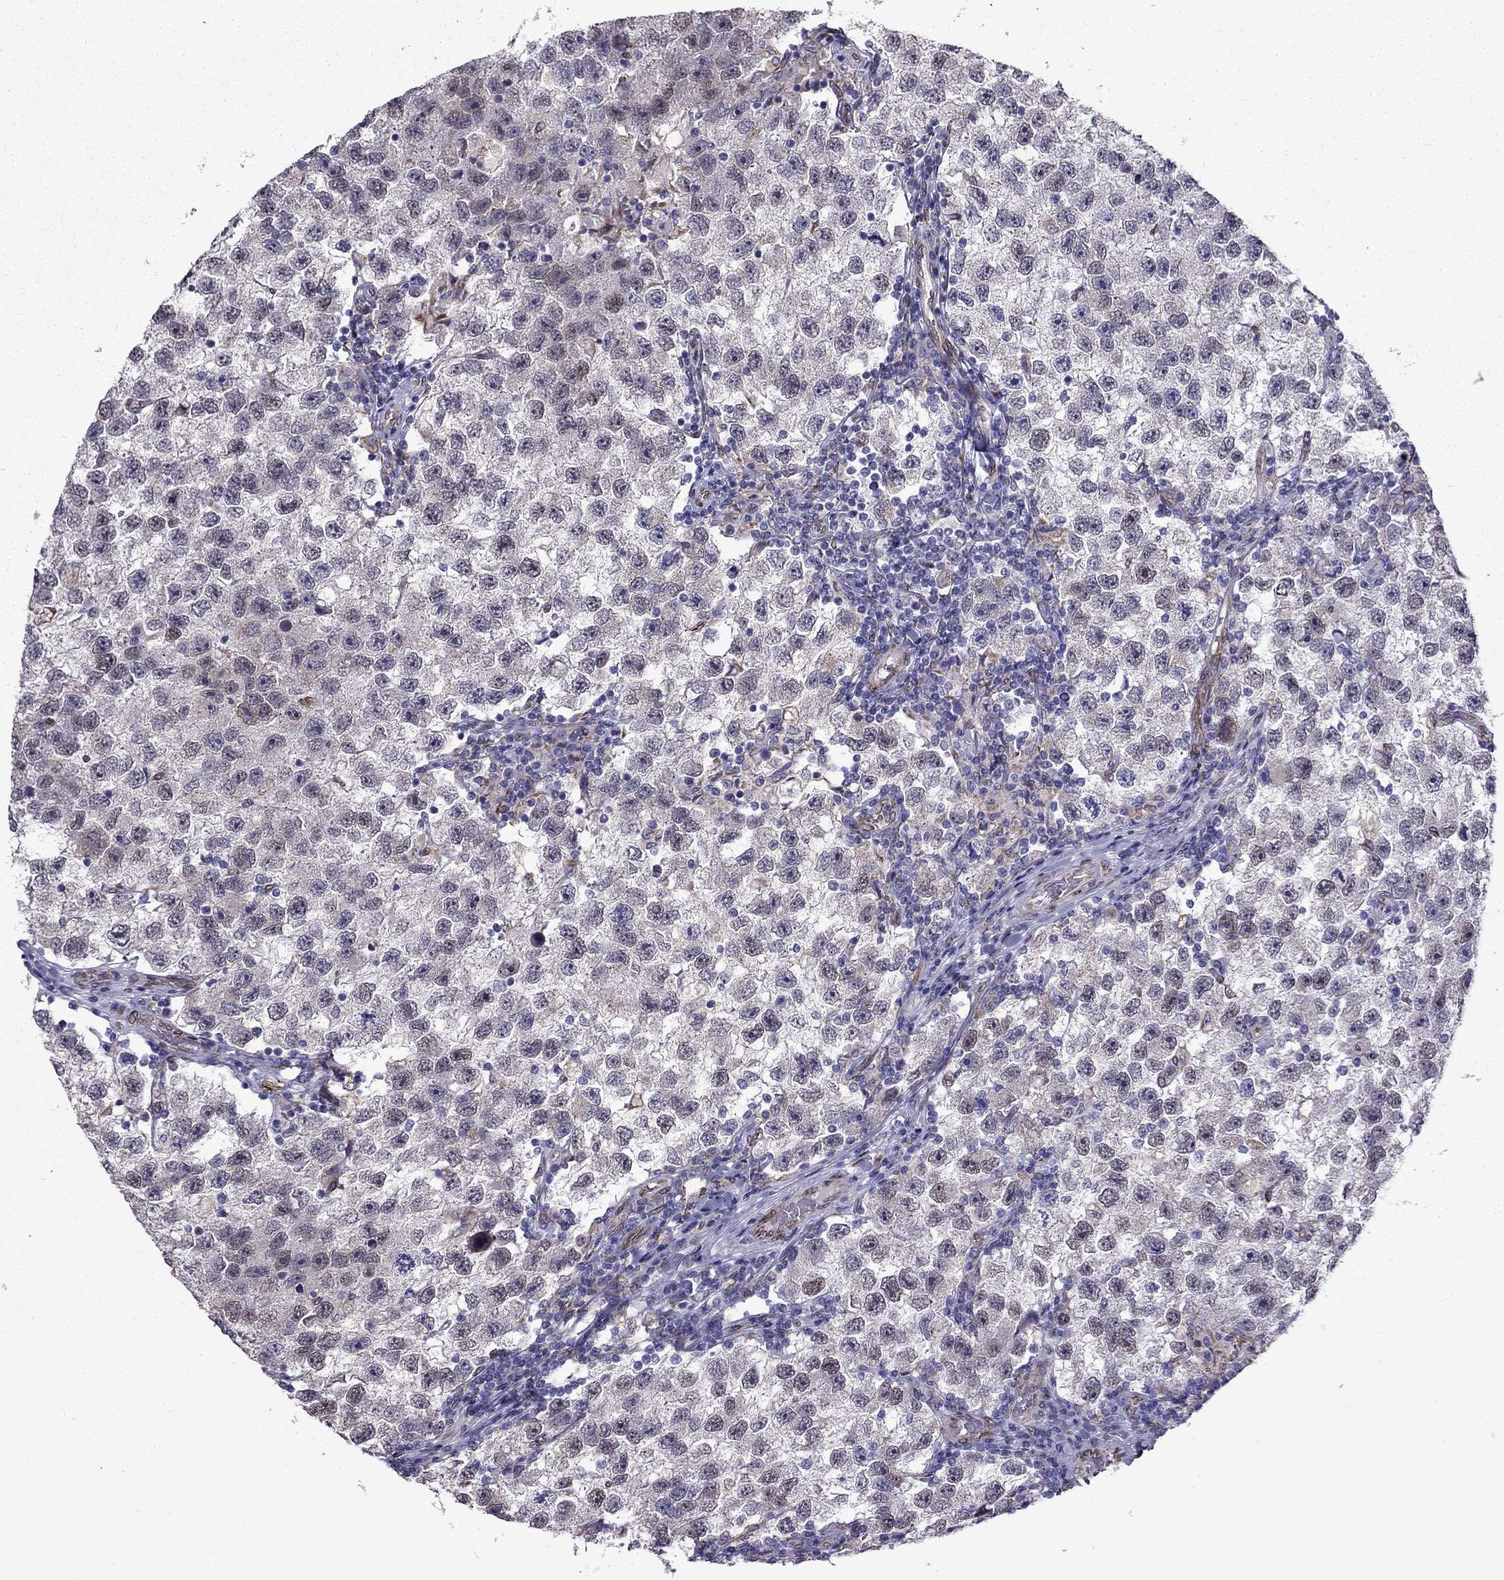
{"staining": {"intensity": "moderate", "quantity": "<25%", "location": "cytoplasmic/membranous"}, "tissue": "testis cancer", "cell_type": "Tumor cells", "image_type": "cancer", "snomed": [{"axis": "morphology", "description": "Seminoma, NOS"}, {"axis": "topography", "description": "Testis"}], "caption": "IHC histopathology image of neoplastic tissue: testis cancer stained using immunohistochemistry (IHC) demonstrates low levels of moderate protein expression localized specifically in the cytoplasmic/membranous of tumor cells, appearing as a cytoplasmic/membranous brown color.", "gene": "IKBIP", "patient": {"sex": "male", "age": 26}}